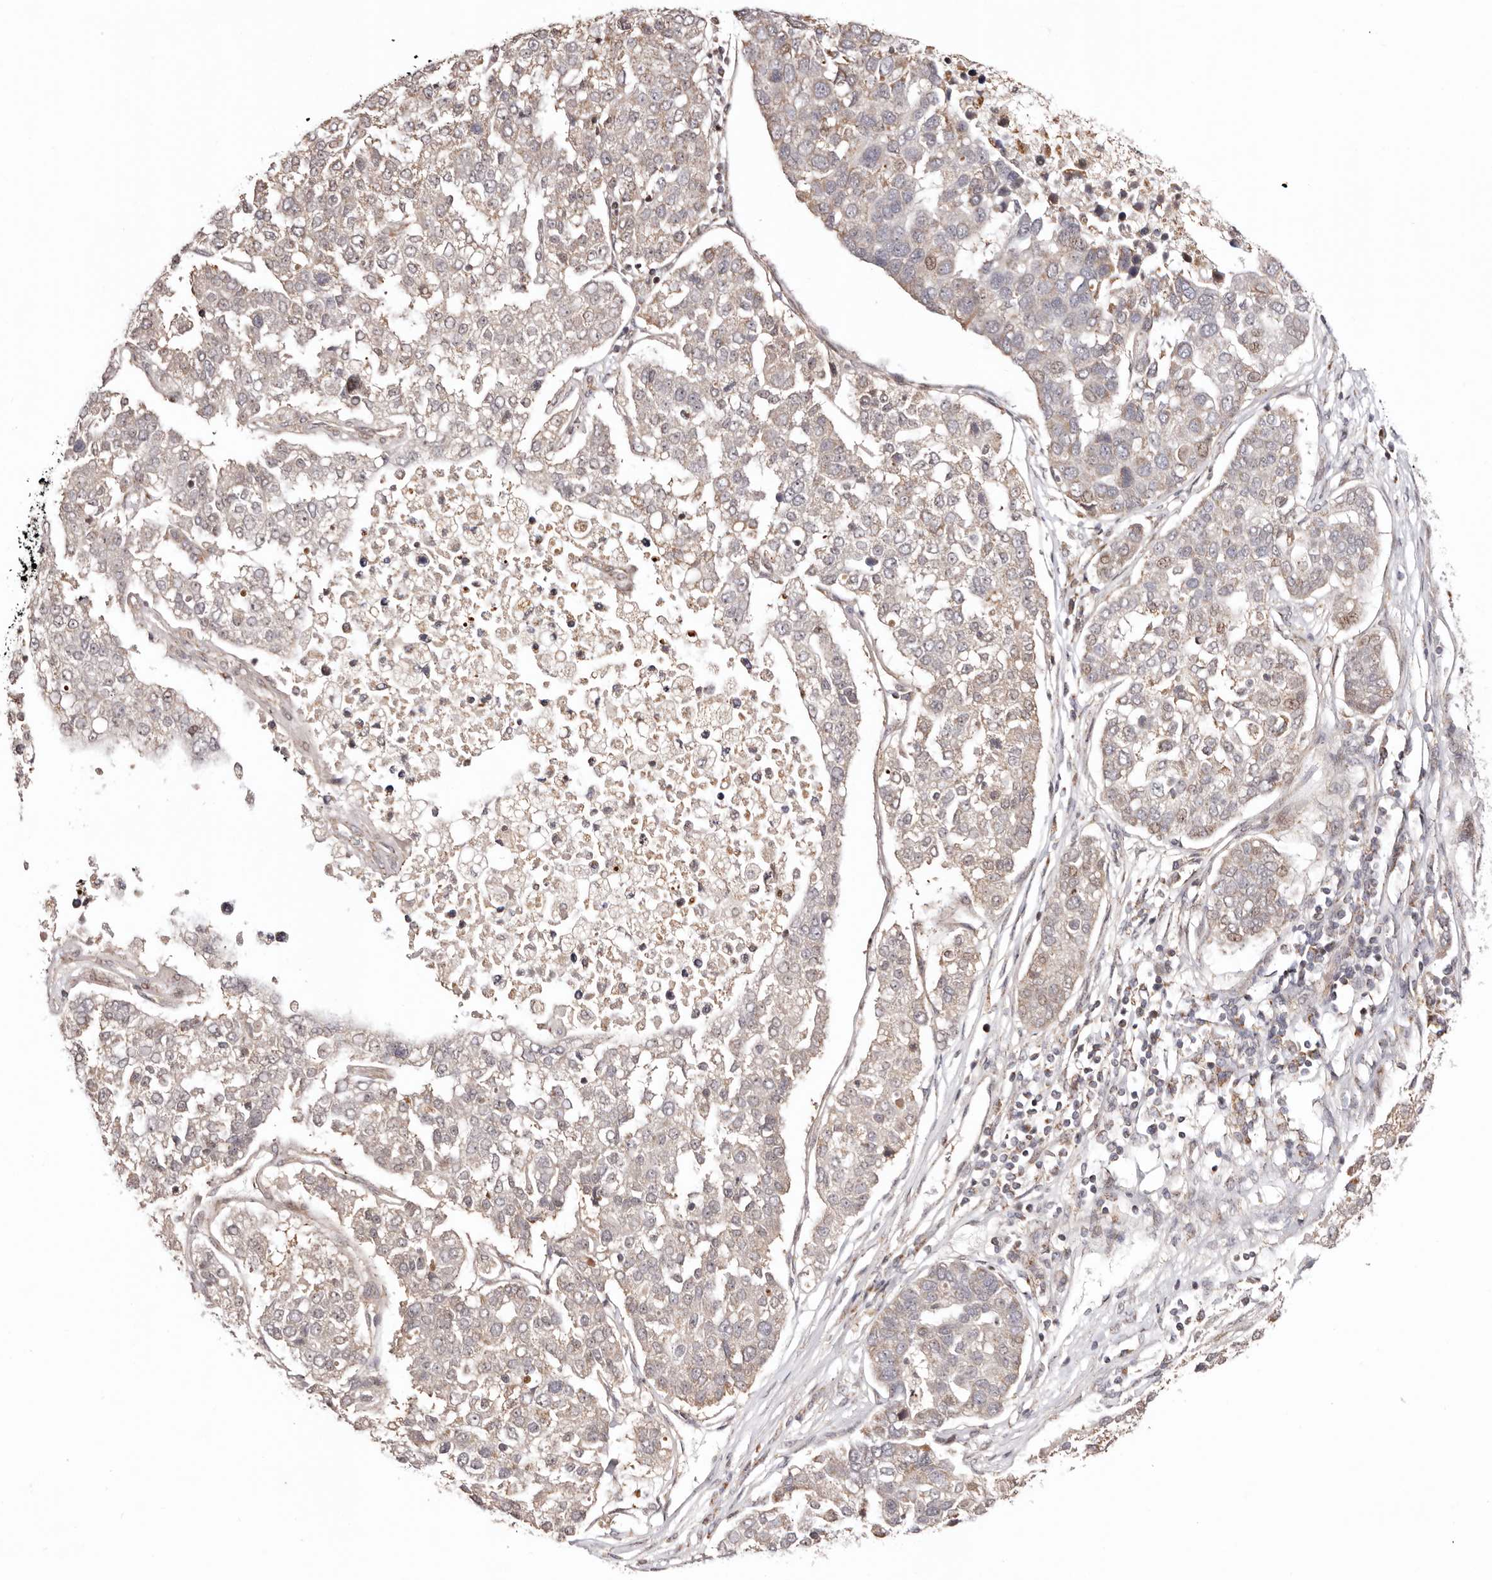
{"staining": {"intensity": "negative", "quantity": "none", "location": "none"}, "tissue": "pancreatic cancer", "cell_type": "Tumor cells", "image_type": "cancer", "snomed": [{"axis": "morphology", "description": "Adenocarcinoma, NOS"}, {"axis": "topography", "description": "Pancreas"}], "caption": "A high-resolution photomicrograph shows IHC staining of pancreatic cancer, which displays no significant staining in tumor cells. (Stains: DAB IHC with hematoxylin counter stain, Microscopy: brightfield microscopy at high magnification).", "gene": "HIVEP3", "patient": {"sex": "female", "age": 61}}